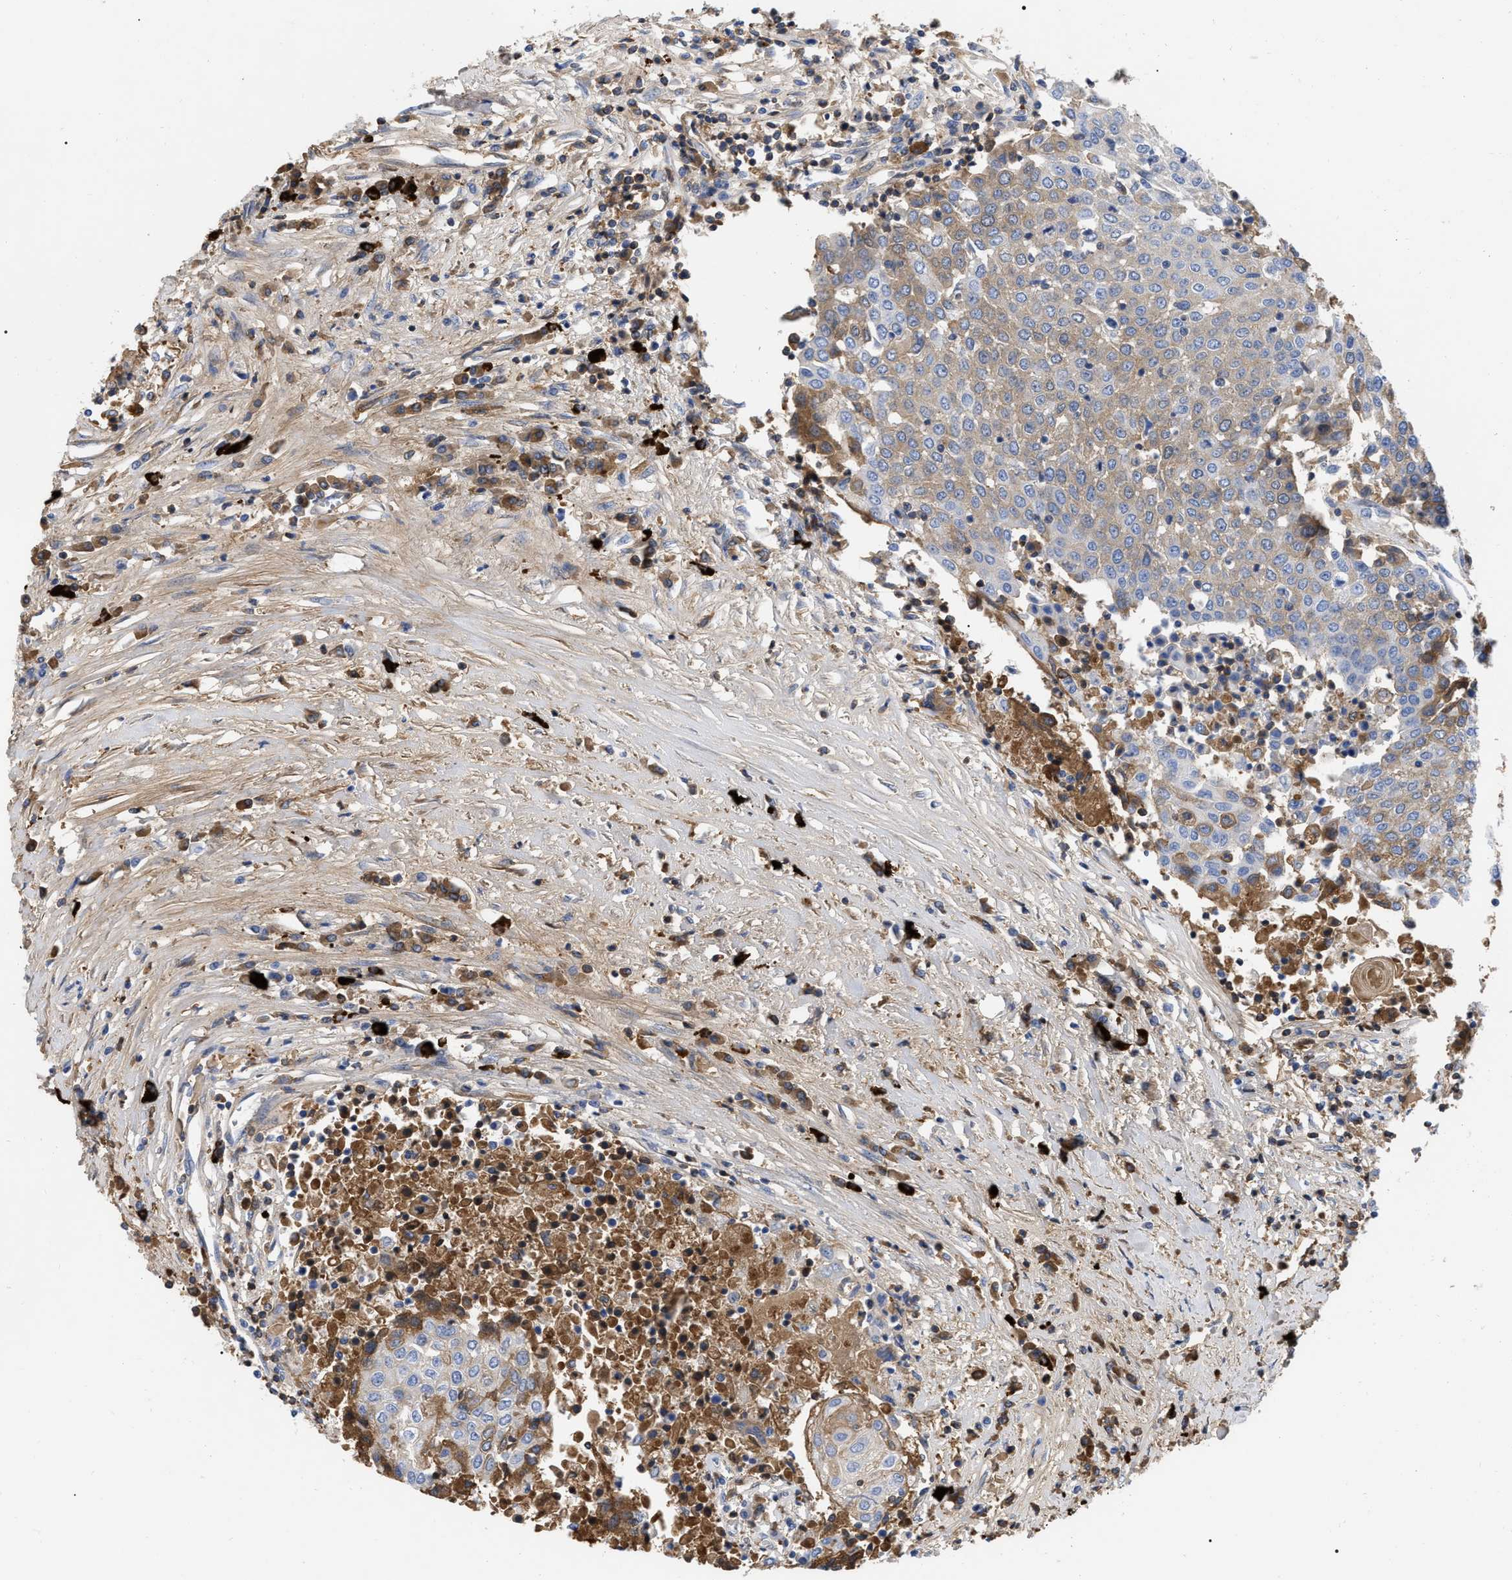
{"staining": {"intensity": "moderate", "quantity": ">75%", "location": "cytoplasmic/membranous"}, "tissue": "urothelial cancer", "cell_type": "Tumor cells", "image_type": "cancer", "snomed": [{"axis": "morphology", "description": "Urothelial carcinoma, High grade"}, {"axis": "topography", "description": "Urinary bladder"}], "caption": "Urothelial cancer tissue displays moderate cytoplasmic/membranous expression in about >75% of tumor cells", "gene": "IGHV5-51", "patient": {"sex": "female", "age": 85}}